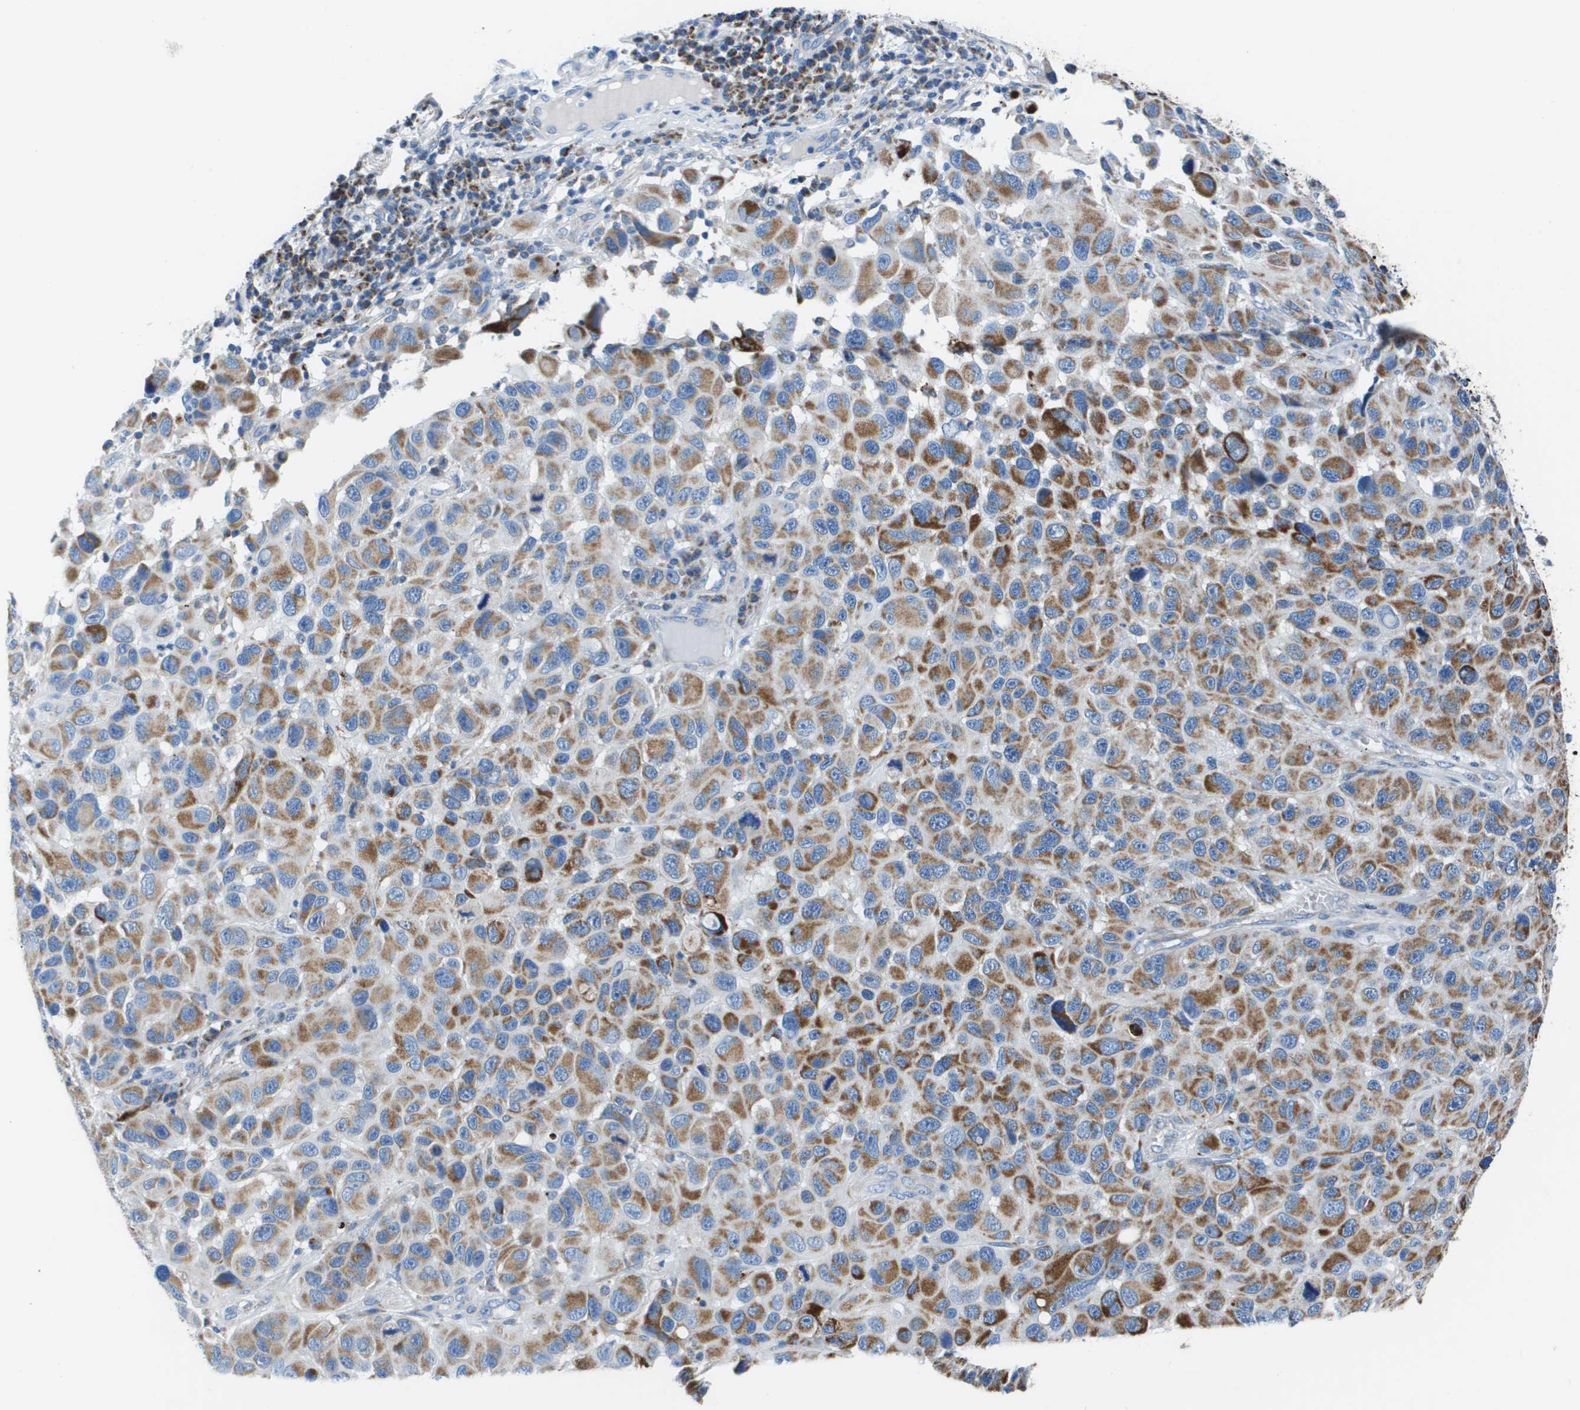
{"staining": {"intensity": "weak", "quantity": ">75%", "location": "cytoplasmic/membranous"}, "tissue": "melanoma", "cell_type": "Tumor cells", "image_type": "cancer", "snomed": [{"axis": "morphology", "description": "Malignant melanoma, NOS"}, {"axis": "topography", "description": "Skin"}], "caption": "Immunohistochemical staining of human malignant melanoma demonstrates weak cytoplasmic/membranous protein positivity in approximately >75% of tumor cells.", "gene": "ZDHHC3", "patient": {"sex": "male", "age": 53}}